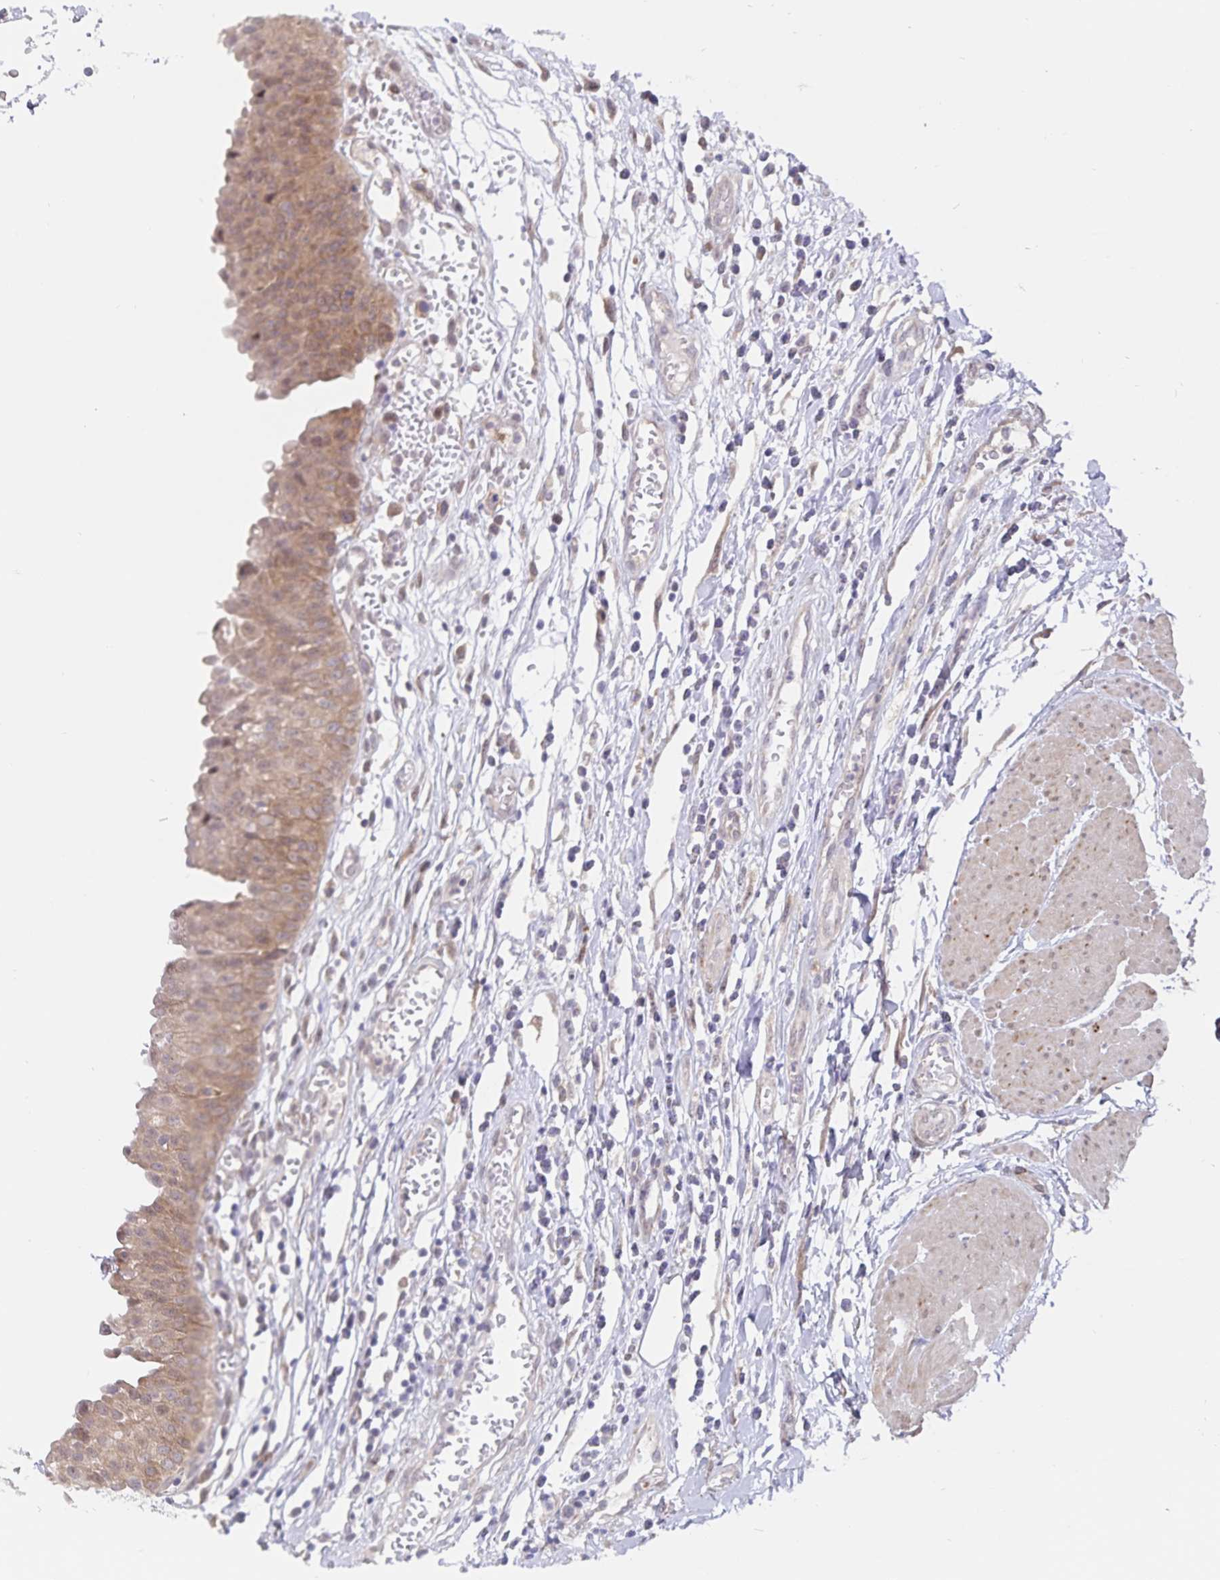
{"staining": {"intensity": "moderate", "quantity": ">75%", "location": "cytoplasmic/membranous,nuclear"}, "tissue": "urinary bladder", "cell_type": "Urothelial cells", "image_type": "normal", "snomed": [{"axis": "morphology", "description": "Normal tissue, NOS"}, {"axis": "topography", "description": "Urinary bladder"}], "caption": "An immunohistochemistry micrograph of benign tissue is shown. Protein staining in brown labels moderate cytoplasmic/membranous,nuclear positivity in urinary bladder within urothelial cells.", "gene": "ATP2A2", "patient": {"sex": "male", "age": 64}}